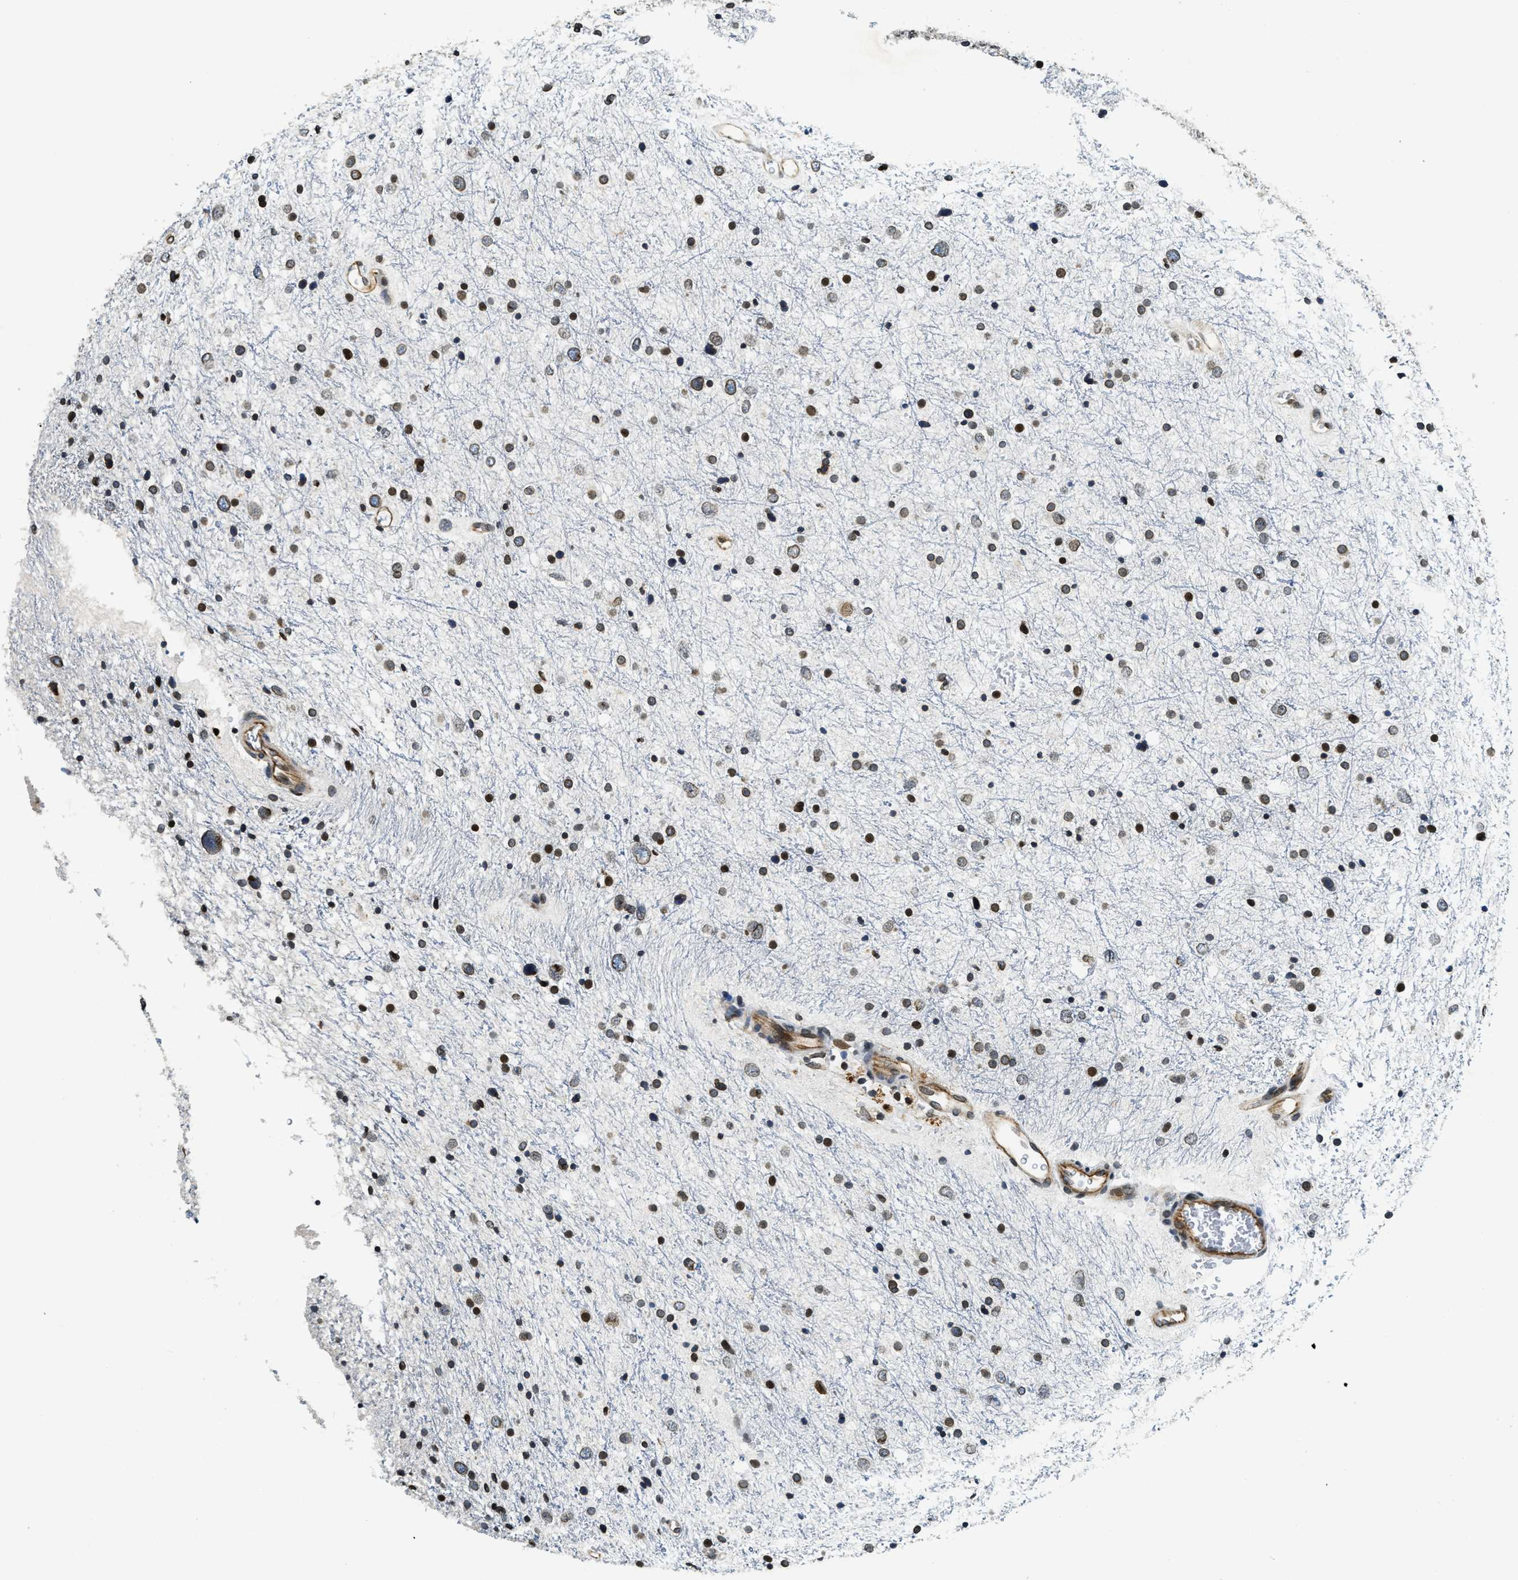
{"staining": {"intensity": "strong", "quantity": ">75%", "location": "nuclear"}, "tissue": "glioma", "cell_type": "Tumor cells", "image_type": "cancer", "snomed": [{"axis": "morphology", "description": "Glioma, malignant, Low grade"}, {"axis": "topography", "description": "Brain"}], "caption": "High-power microscopy captured an IHC image of glioma, revealing strong nuclear positivity in approximately >75% of tumor cells.", "gene": "ZC3HC1", "patient": {"sex": "female", "age": 37}}